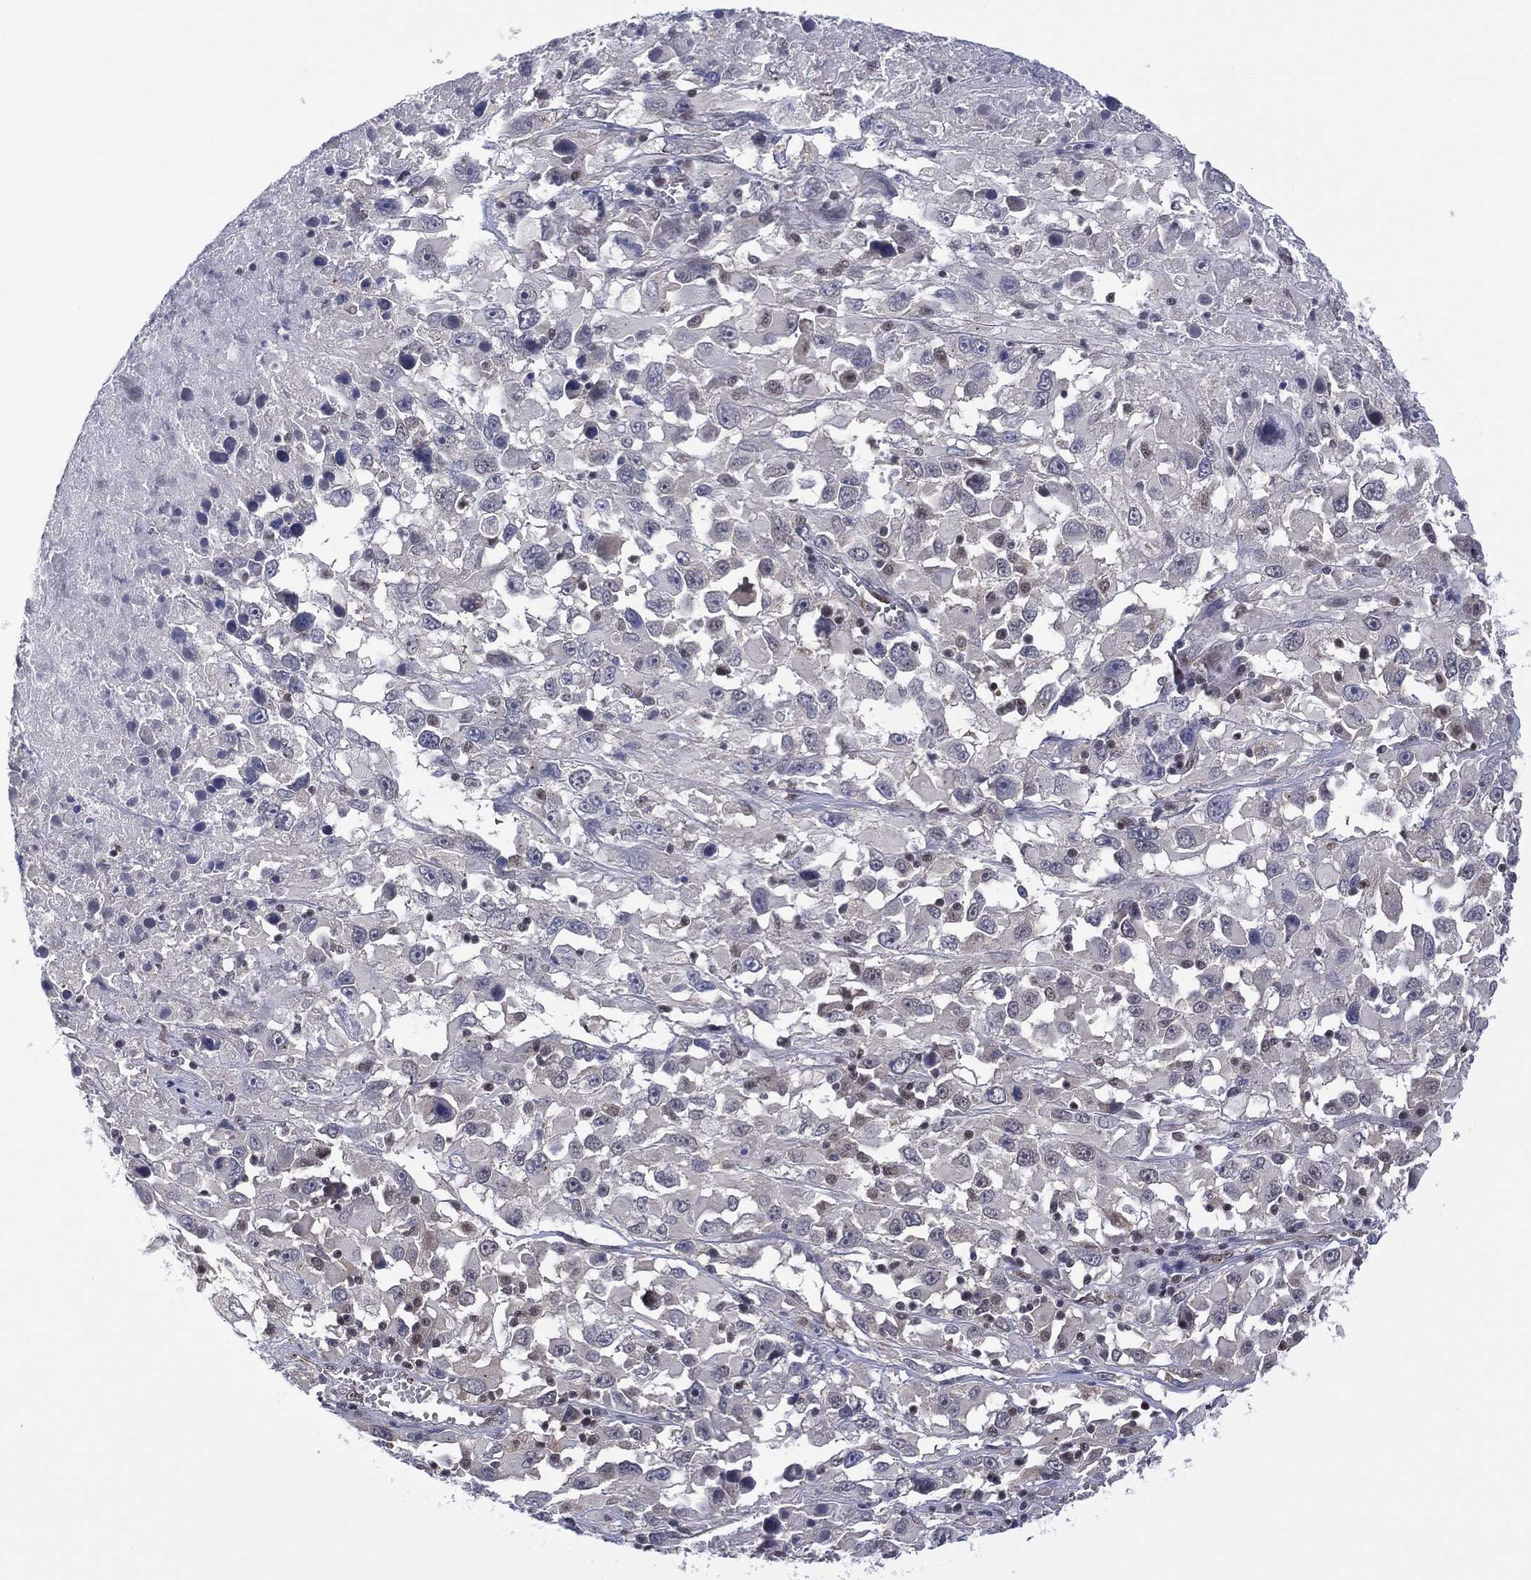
{"staining": {"intensity": "negative", "quantity": "none", "location": "none"}, "tissue": "melanoma", "cell_type": "Tumor cells", "image_type": "cancer", "snomed": [{"axis": "morphology", "description": "Malignant melanoma, Metastatic site"}, {"axis": "topography", "description": "Soft tissue"}], "caption": "Tumor cells show no significant protein staining in malignant melanoma (metastatic site).", "gene": "GSE1", "patient": {"sex": "male", "age": 50}}